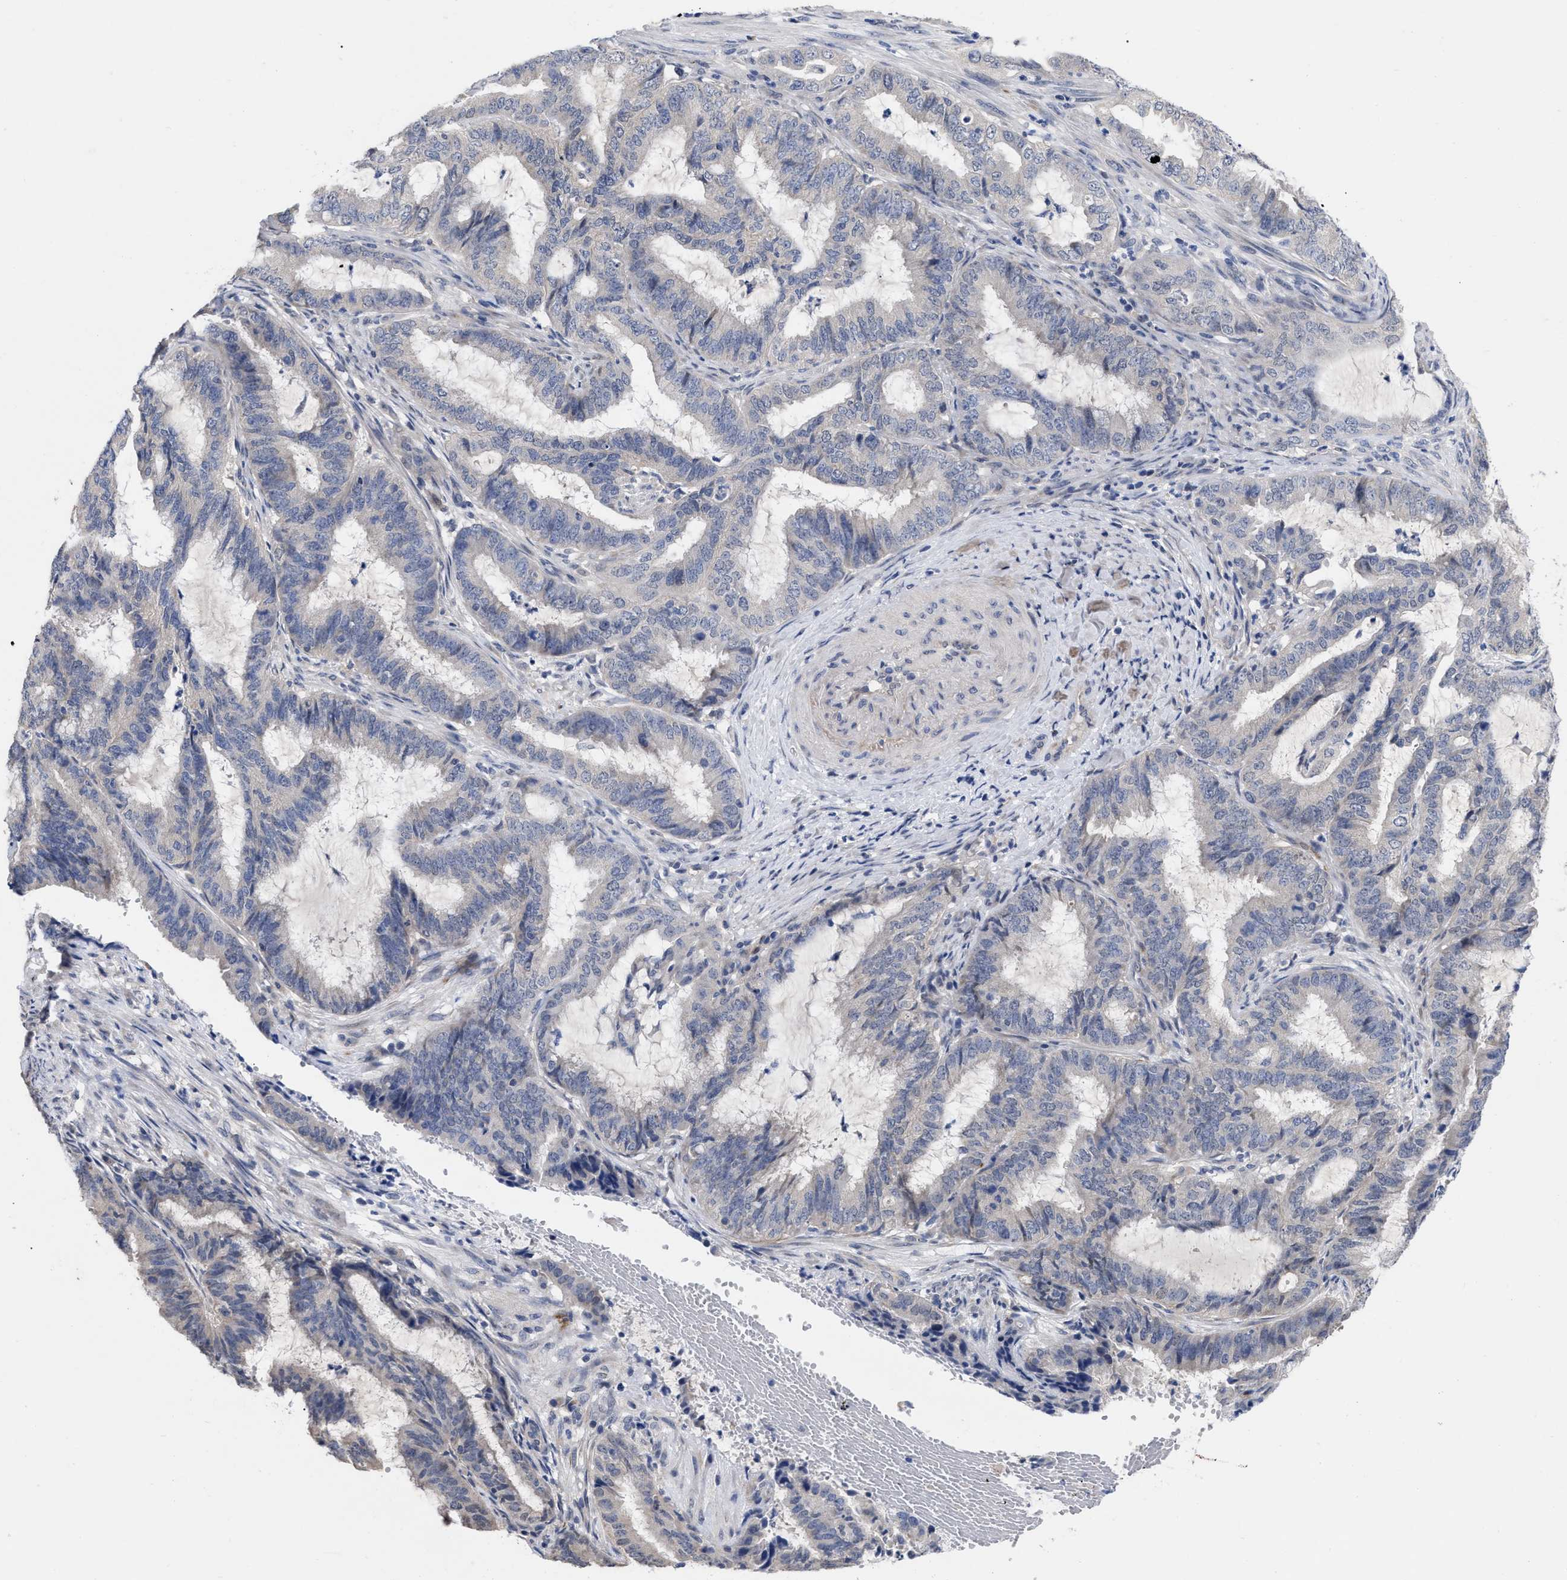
{"staining": {"intensity": "negative", "quantity": "none", "location": "none"}, "tissue": "endometrial cancer", "cell_type": "Tumor cells", "image_type": "cancer", "snomed": [{"axis": "morphology", "description": "Adenocarcinoma, NOS"}, {"axis": "topography", "description": "Endometrium"}], "caption": "Immunohistochemistry (IHC) image of neoplastic tissue: human endometrial cancer stained with DAB (3,3'-diaminobenzidine) exhibits no significant protein staining in tumor cells.", "gene": "CCN5", "patient": {"sex": "female", "age": 51}}